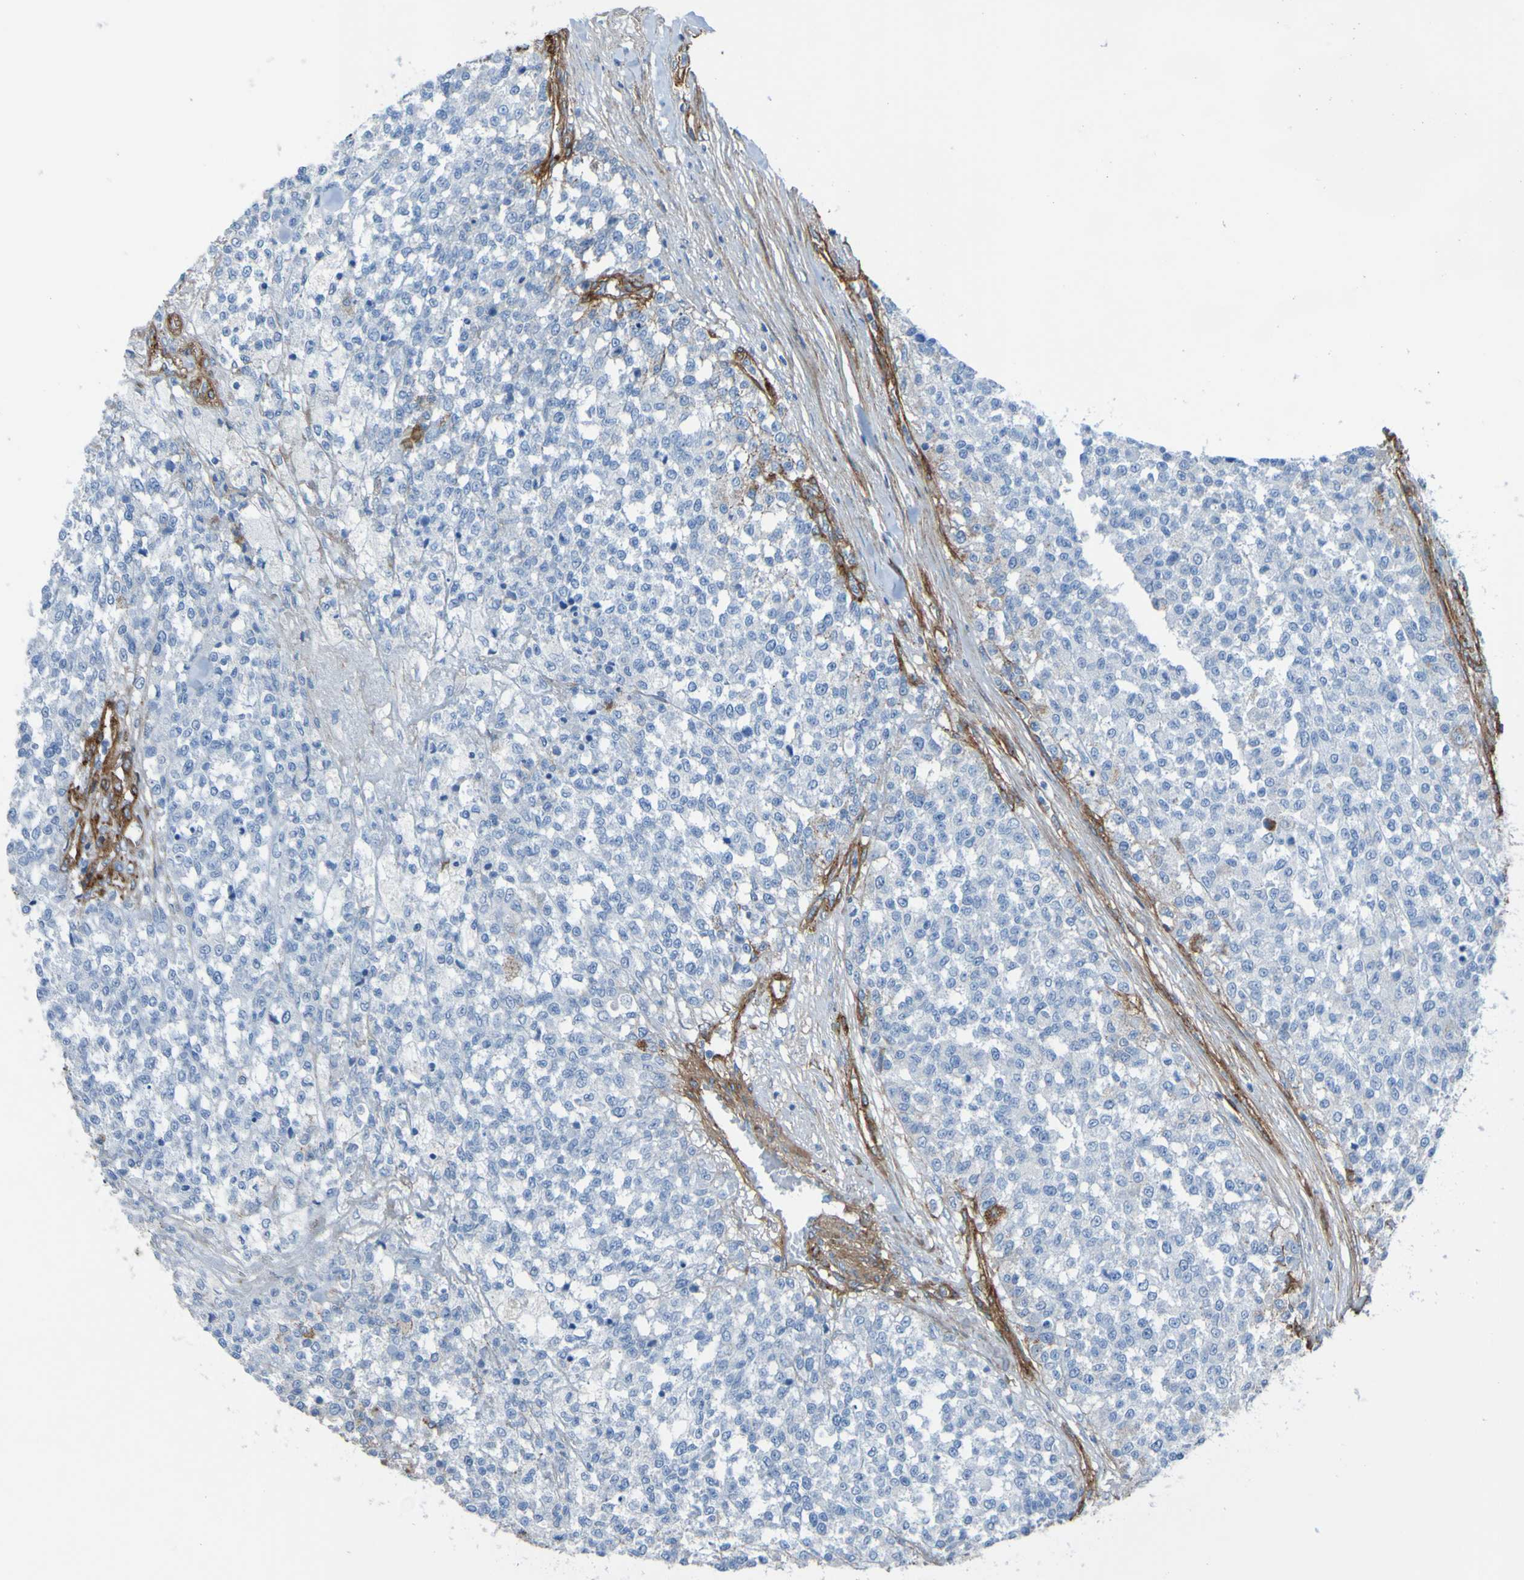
{"staining": {"intensity": "negative", "quantity": "none", "location": "none"}, "tissue": "testis cancer", "cell_type": "Tumor cells", "image_type": "cancer", "snomed": [{"axis": "morphology", "description": "Seminoma, NOS"}, {"axis": "topography", "description": "Testis"}], "caption": "High power microscopy image of an IHC image of testis seminoma, revealing no significant expression in tumor cells.", "gene": "COL4A2", "patient": {"sex": "male", "age": 59}}